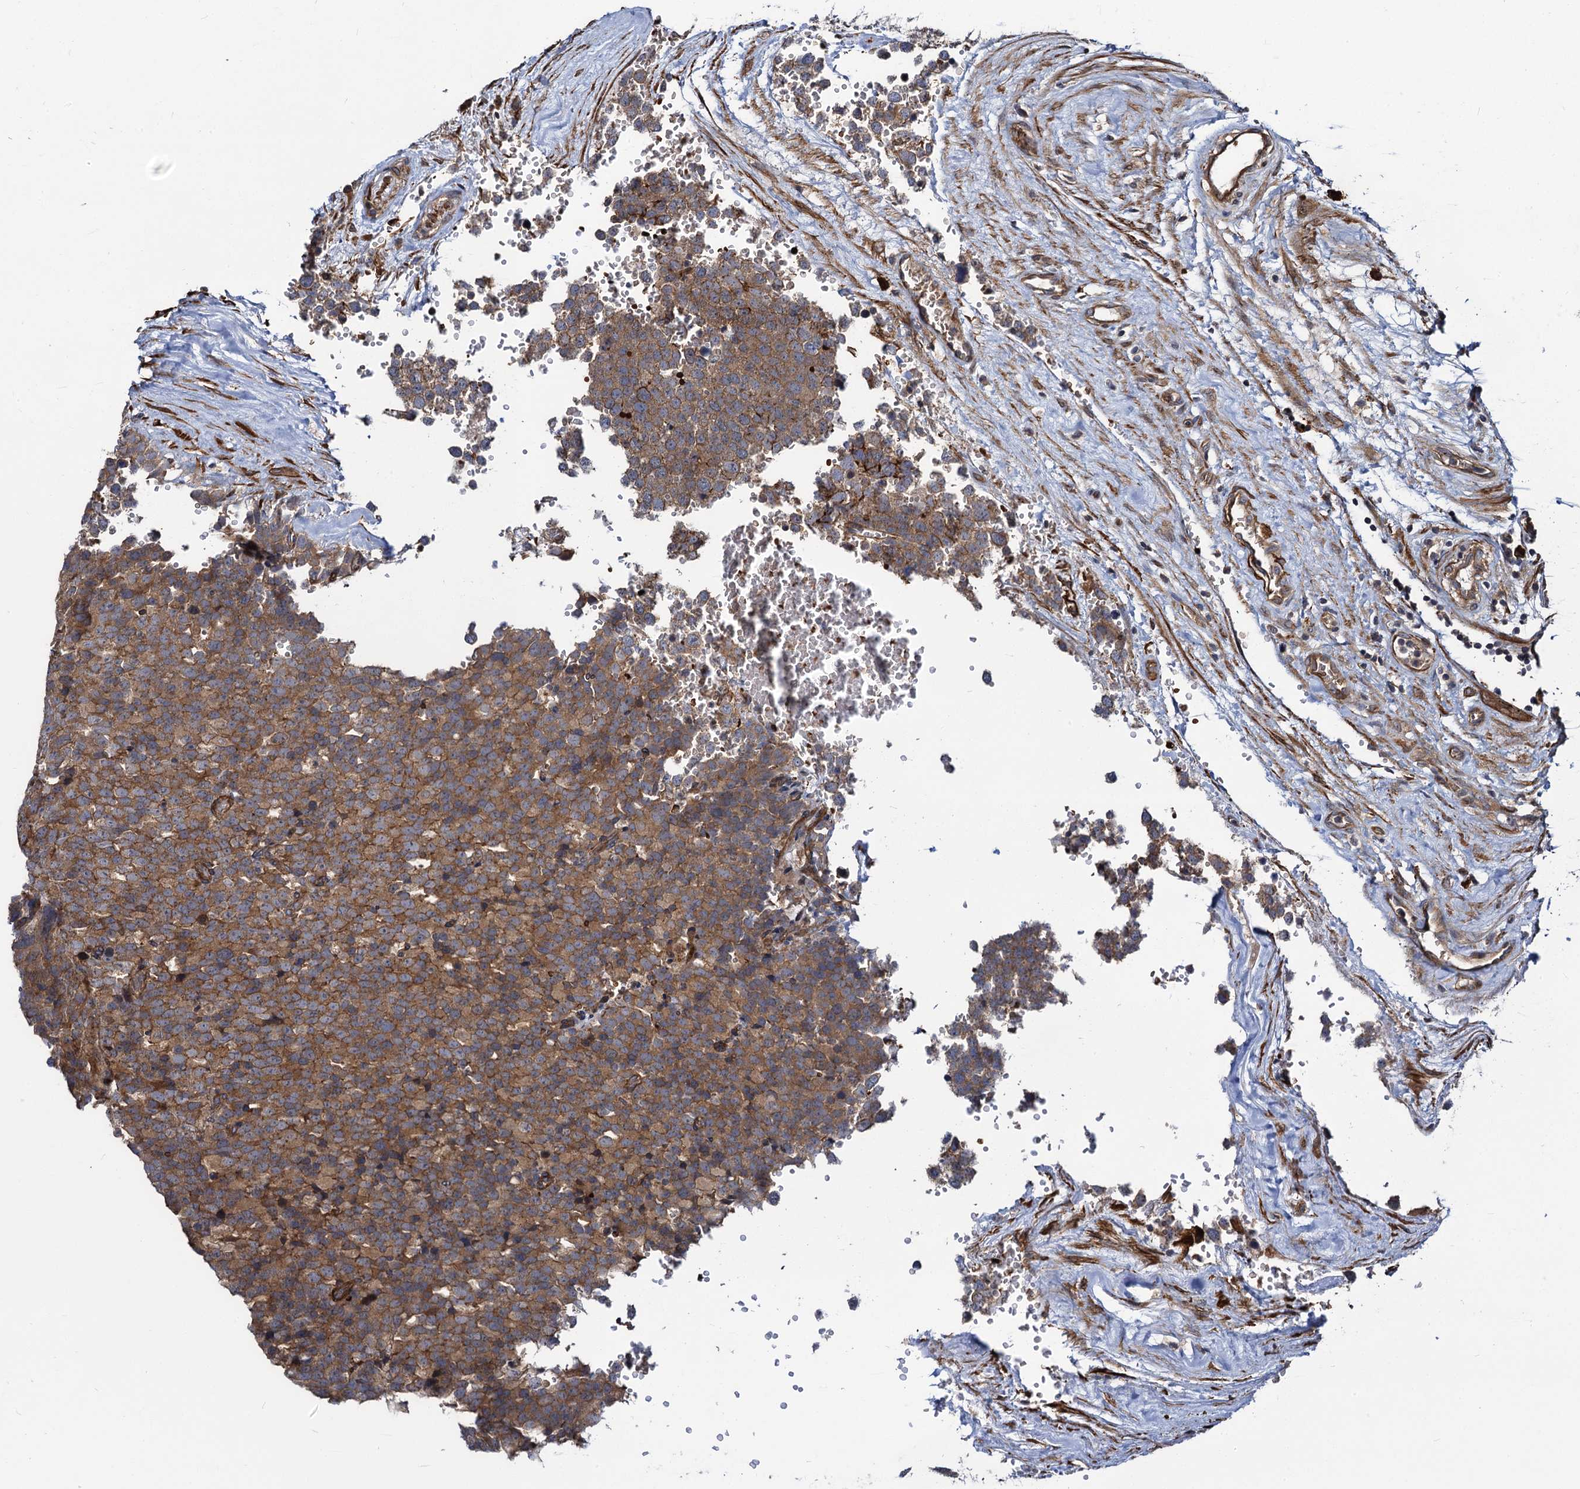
{"staining": {"intensity": "moderate", "quantity": ">75%", "location": "cytoplasmic/membranous"}, "tissue": "testis cancer", "cell_type": "Tumor cells", "image_type": "cancer", "snomed": [{"axis": "morphology", "description": "Seminoma, NOS"}, {"axis": "topography", "description": "Testis"}], "caption": "Protein expression analysis of testis cancer demonstrates moderate cytoplasmic/membranous staining in approximately >75% of tumor cells.", "gene": "KXD1", "patient": {"sex": "male", "age": 71}}